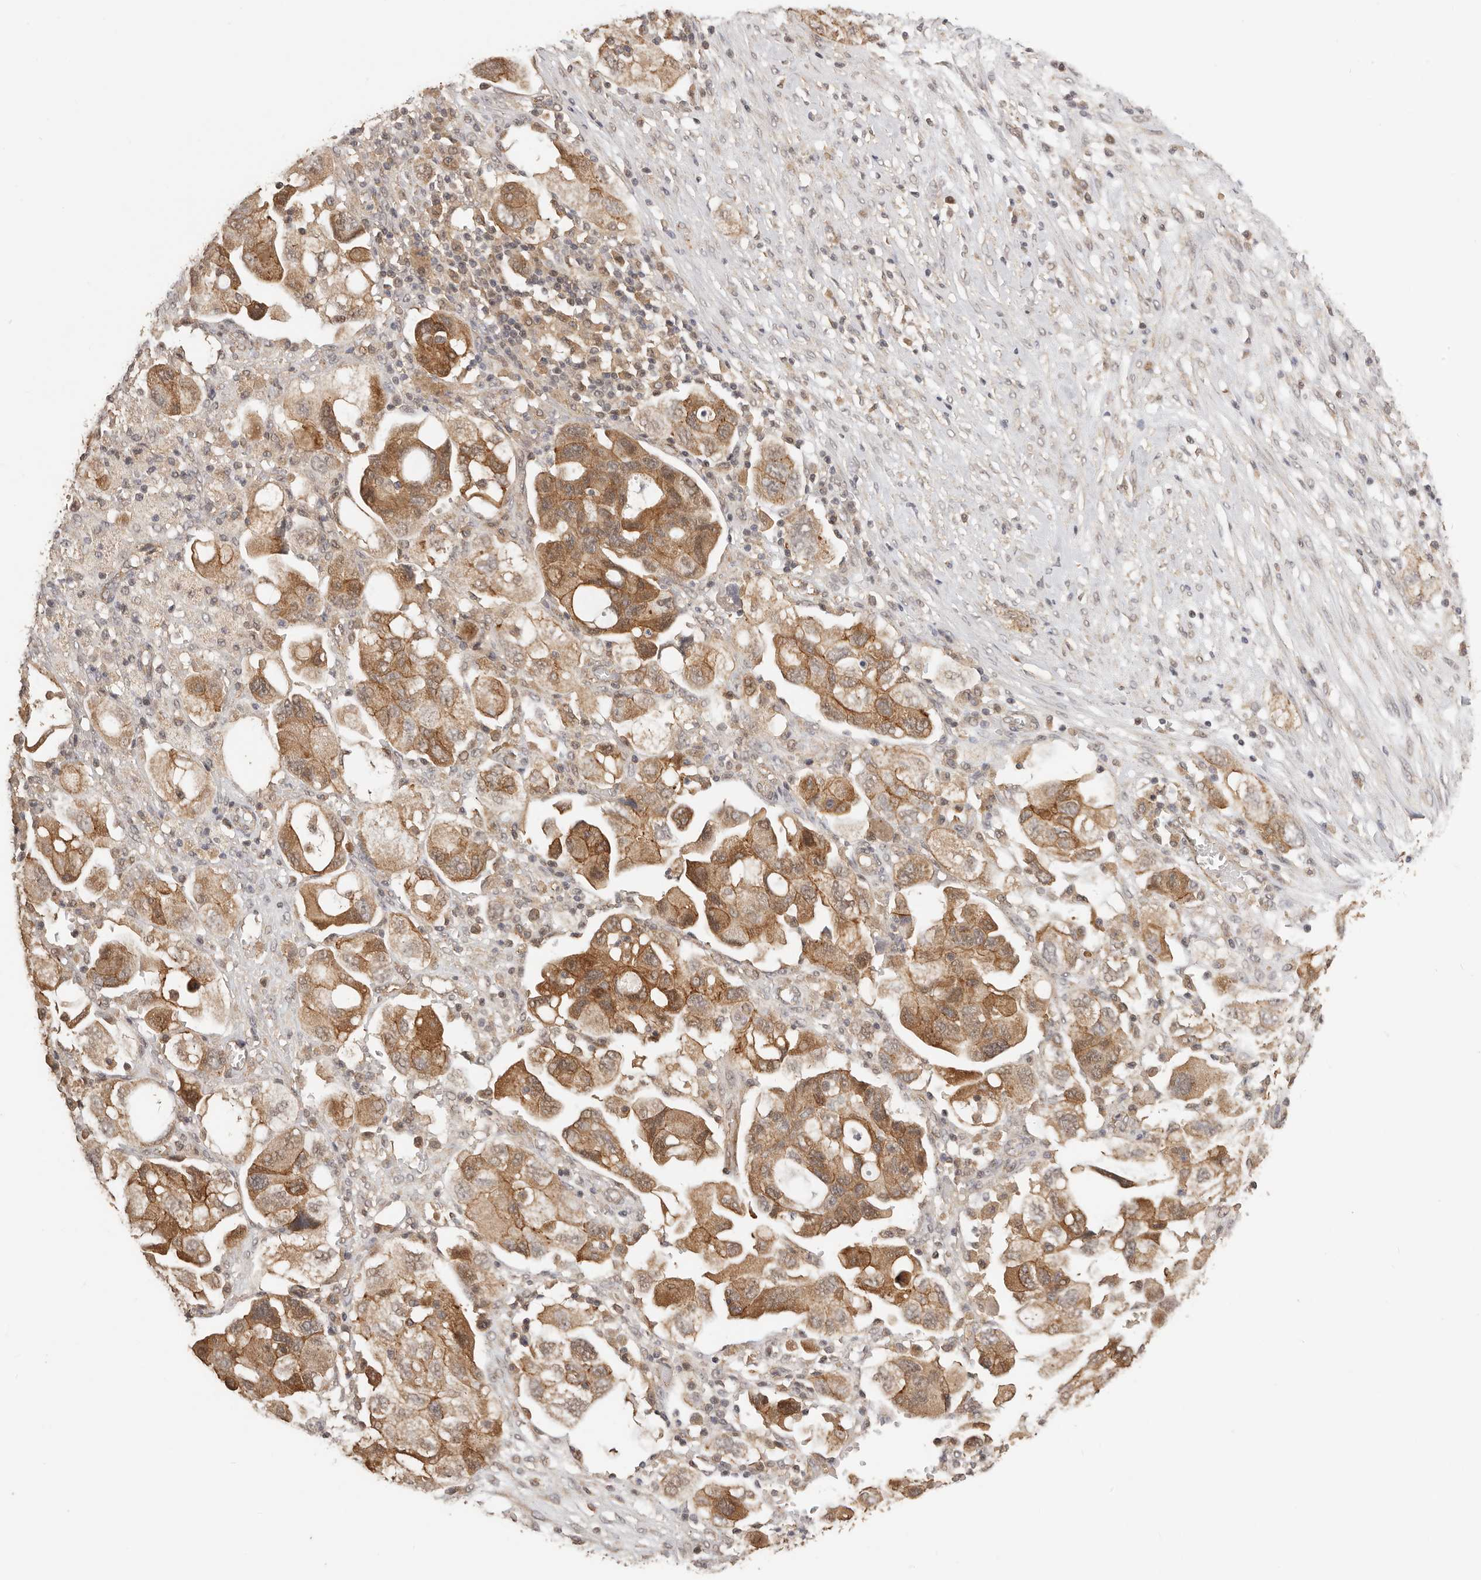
{"staining": {"intensity": "moderate", "quantity": ">75%", "location": "cytoplasmic/membranous"}, "tissue": "ovarian cancer", "cell_type": "Tumor cells", "image_type": "cancer", "snomed": [{"axis": "morphology", "description": "Carcinoma, NOS"}, {"axis": "morphology", "description": "Cystadenocarcinoma, serous, NOS"}, {"axis": "topography", "description": "Ovary"}], "caption": "Immunohistochemistry (IHC) staining of ovarian cancer (serous cystadenocarcinoma), which shows medium levels of moderate cytoplasmic/membranous positivity in approximately >75% of tumor cells indicating moderate cytoplasmic/membranous protein positivity. The staining was performed using DAB (brown) for protein detection and nuclei were counterstained in hematoxylin (blue).", "gene": "AFDN", "patient": {"sex": "female", "age": 69}}